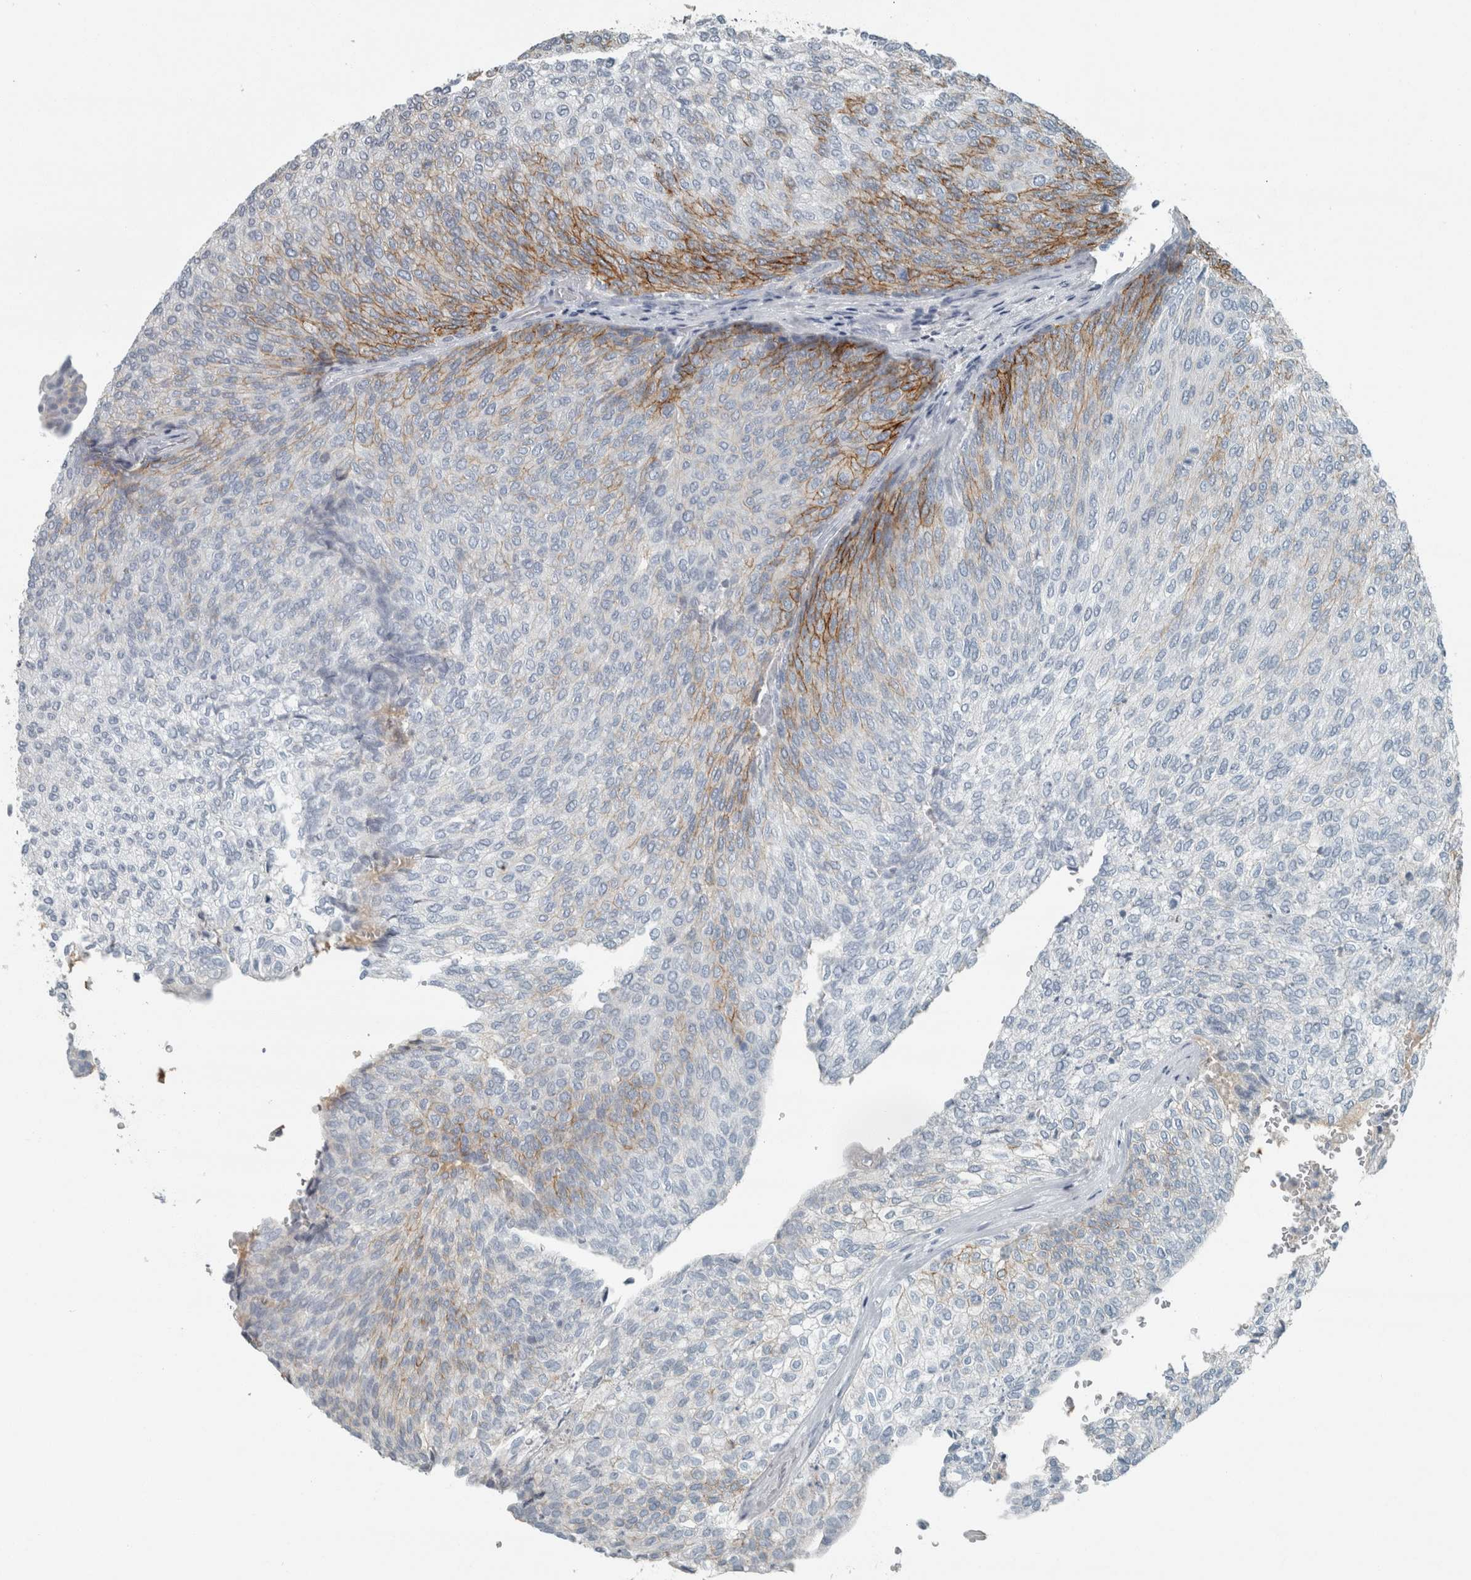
{"staining": {"intensity": "moderate", "quantity": "25%-75%", "location": "cytoplasmic/membranous"}, "tissue": "urothelial cancer", "cell_type": "Tumor cells", "image_type": "cancer", "snomed": [{"axis": "morphology", "description": "Urothelial carcinoma, Low grade"}, {"axis": "topography", "description": "Urinary bladder"}], "caption": "Tumor cells demonstrate medium levels of moderate cytoplasmic/membranous positivity in approximately 25%-75% of cells in urothelial carcinoma (low-grade). The staining was performed using DAB, with brown indicating positive protein expression. Nuclei are stained blue with hematoxylin.", "gene": "CHL1", "patient": {"sex": "female", "age": 79}}